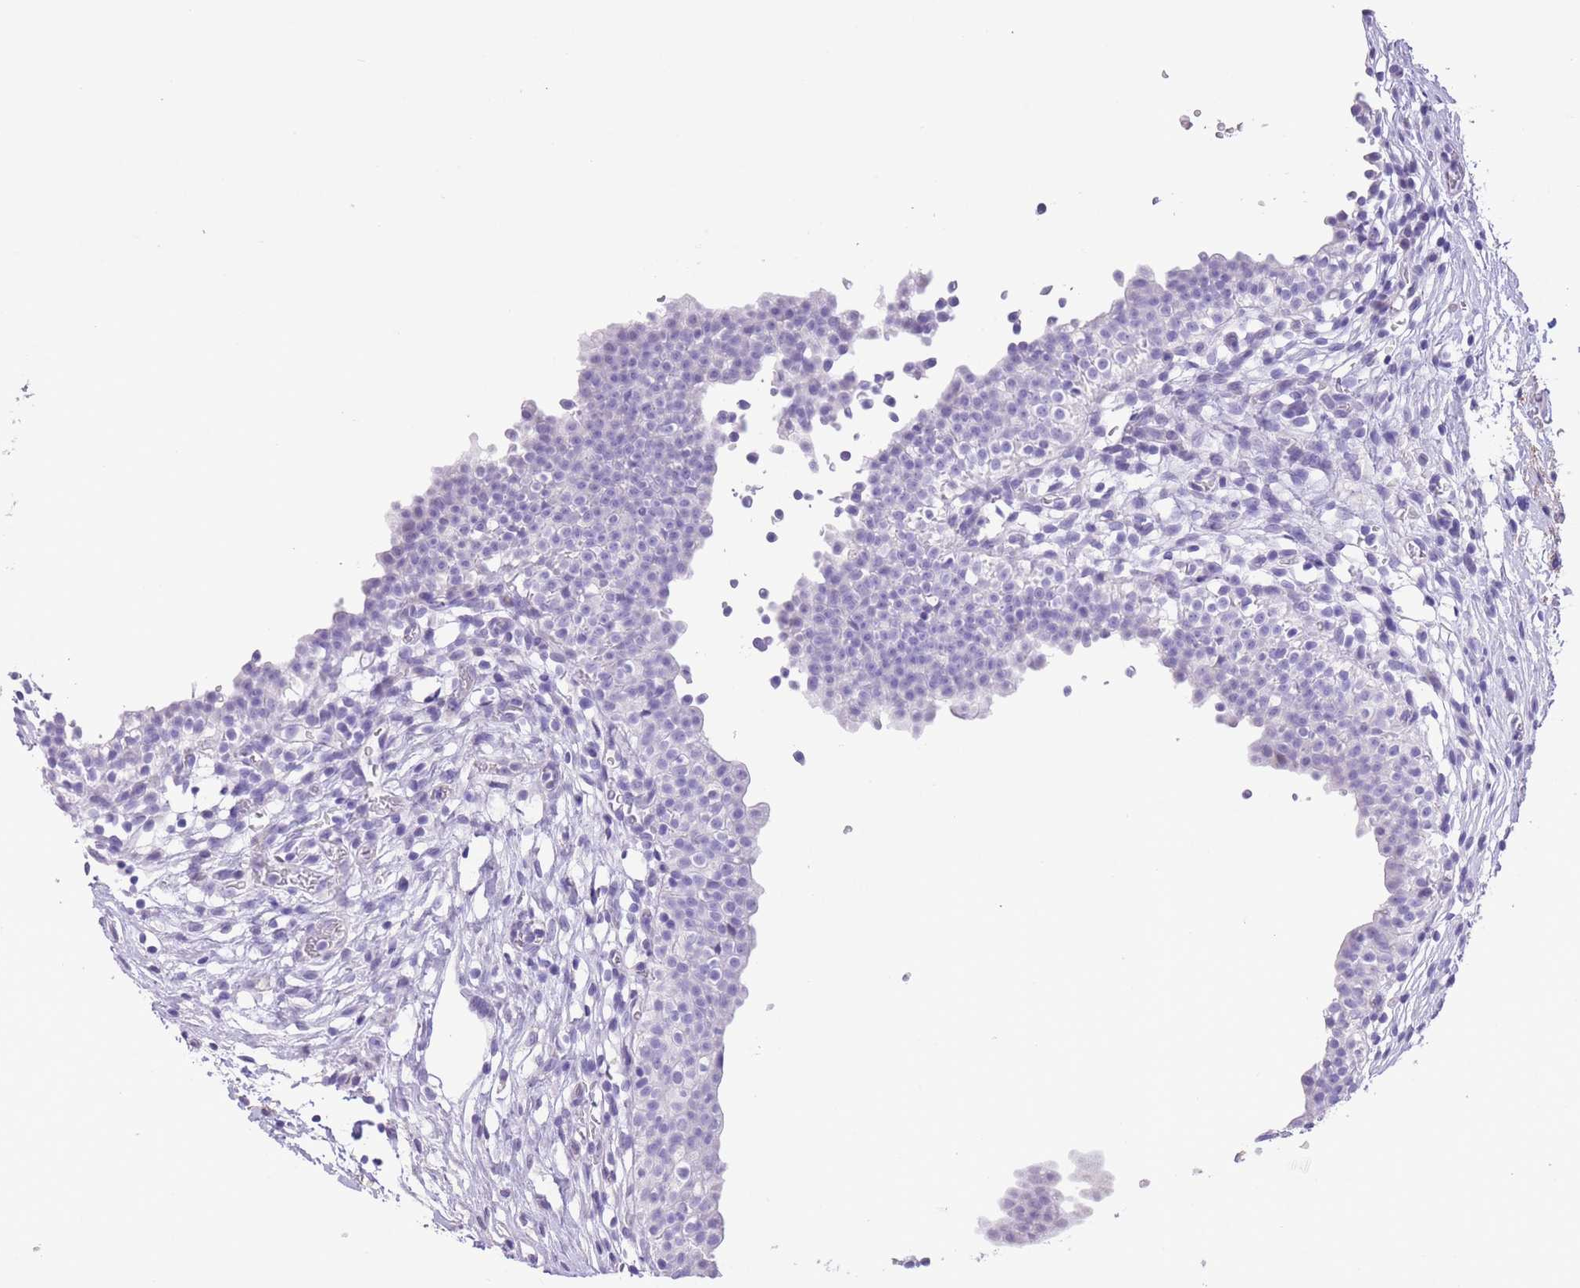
{"staining": {"intensity": "negative", "quantity": "none", "location": "none"}, "tissue": "urinary bladder", "cell_type": "Urothelial cells", "image_type": "normal", "snomed": [{"axis": "morphology", "description": "Normal tissue, NOS"}, {"axis": "topography", "description": "Urinary bladder"}, {"axis": "topography", "description": "Peripheral nerve tissue"}], "caption": "The photomicrograph exhibits no staining of urothelial cells in unremarkable urinary bladder. Brightfield microscopy of immunohistochemistry stained with DAB (3,3'-diaminobenzidine) (brown) and hematoxylin (blue), captured at high magnification.", "gene": "RAI2", "patient": {"sex": "male", "age": 55}}